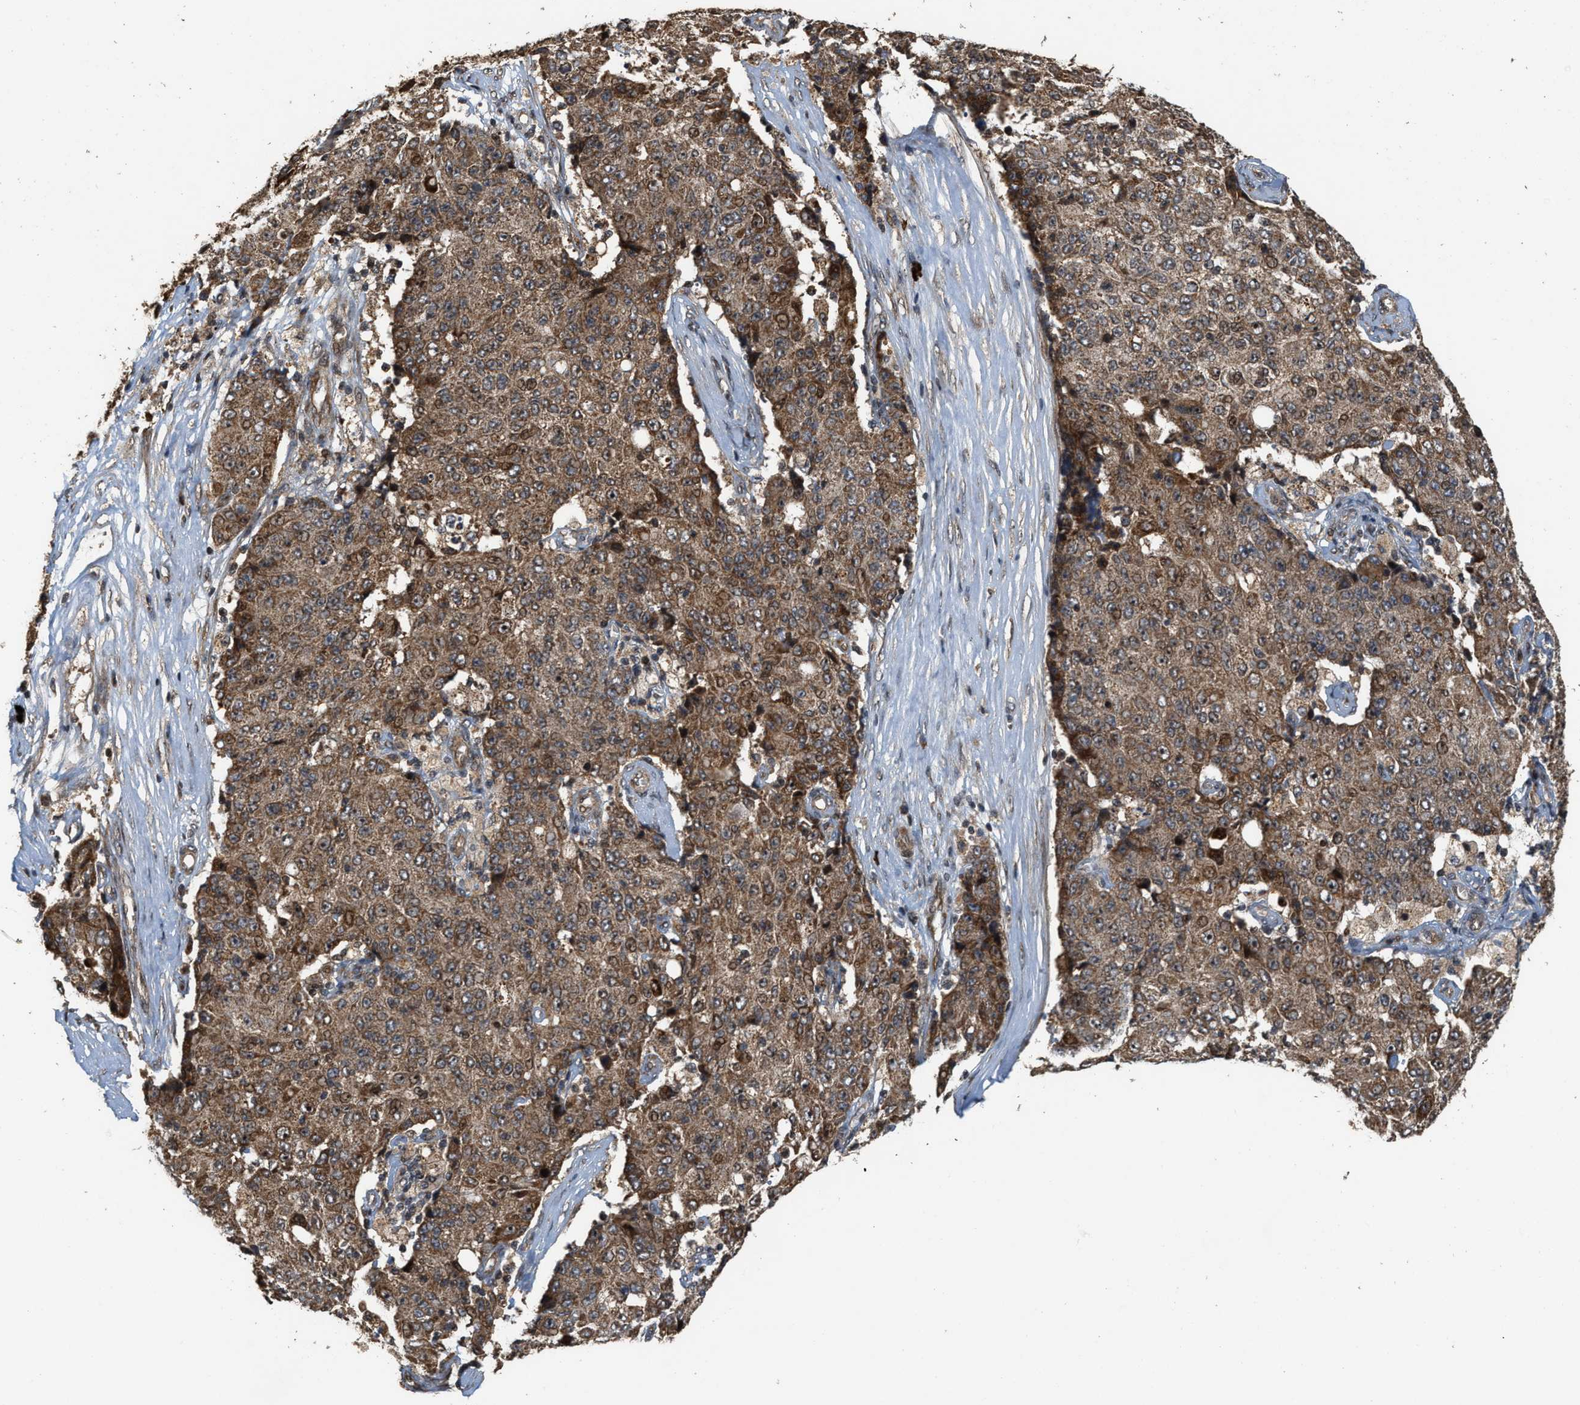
{"staining": {"intensity": "moderate", "quantity": ">75%", "location": "cytoplasmic/membranous,nuclear"}, "tissue": "ovarian cancer", "cell_type": "Tumor cells", "image_type": "cancer", "snomed": [{"axis": "morphology", "description": "Carcinoma, endometroid"}, {"axis": "topography", "description": "Ovary"}], "caption": "Ovarian cancer tissue demonstrates moderate cytoplasmic/membranous and nuclear expression in approximately >75% of tumor cells", "gene": "ELP2", "patient": {"sex": "female", "age": 42}}